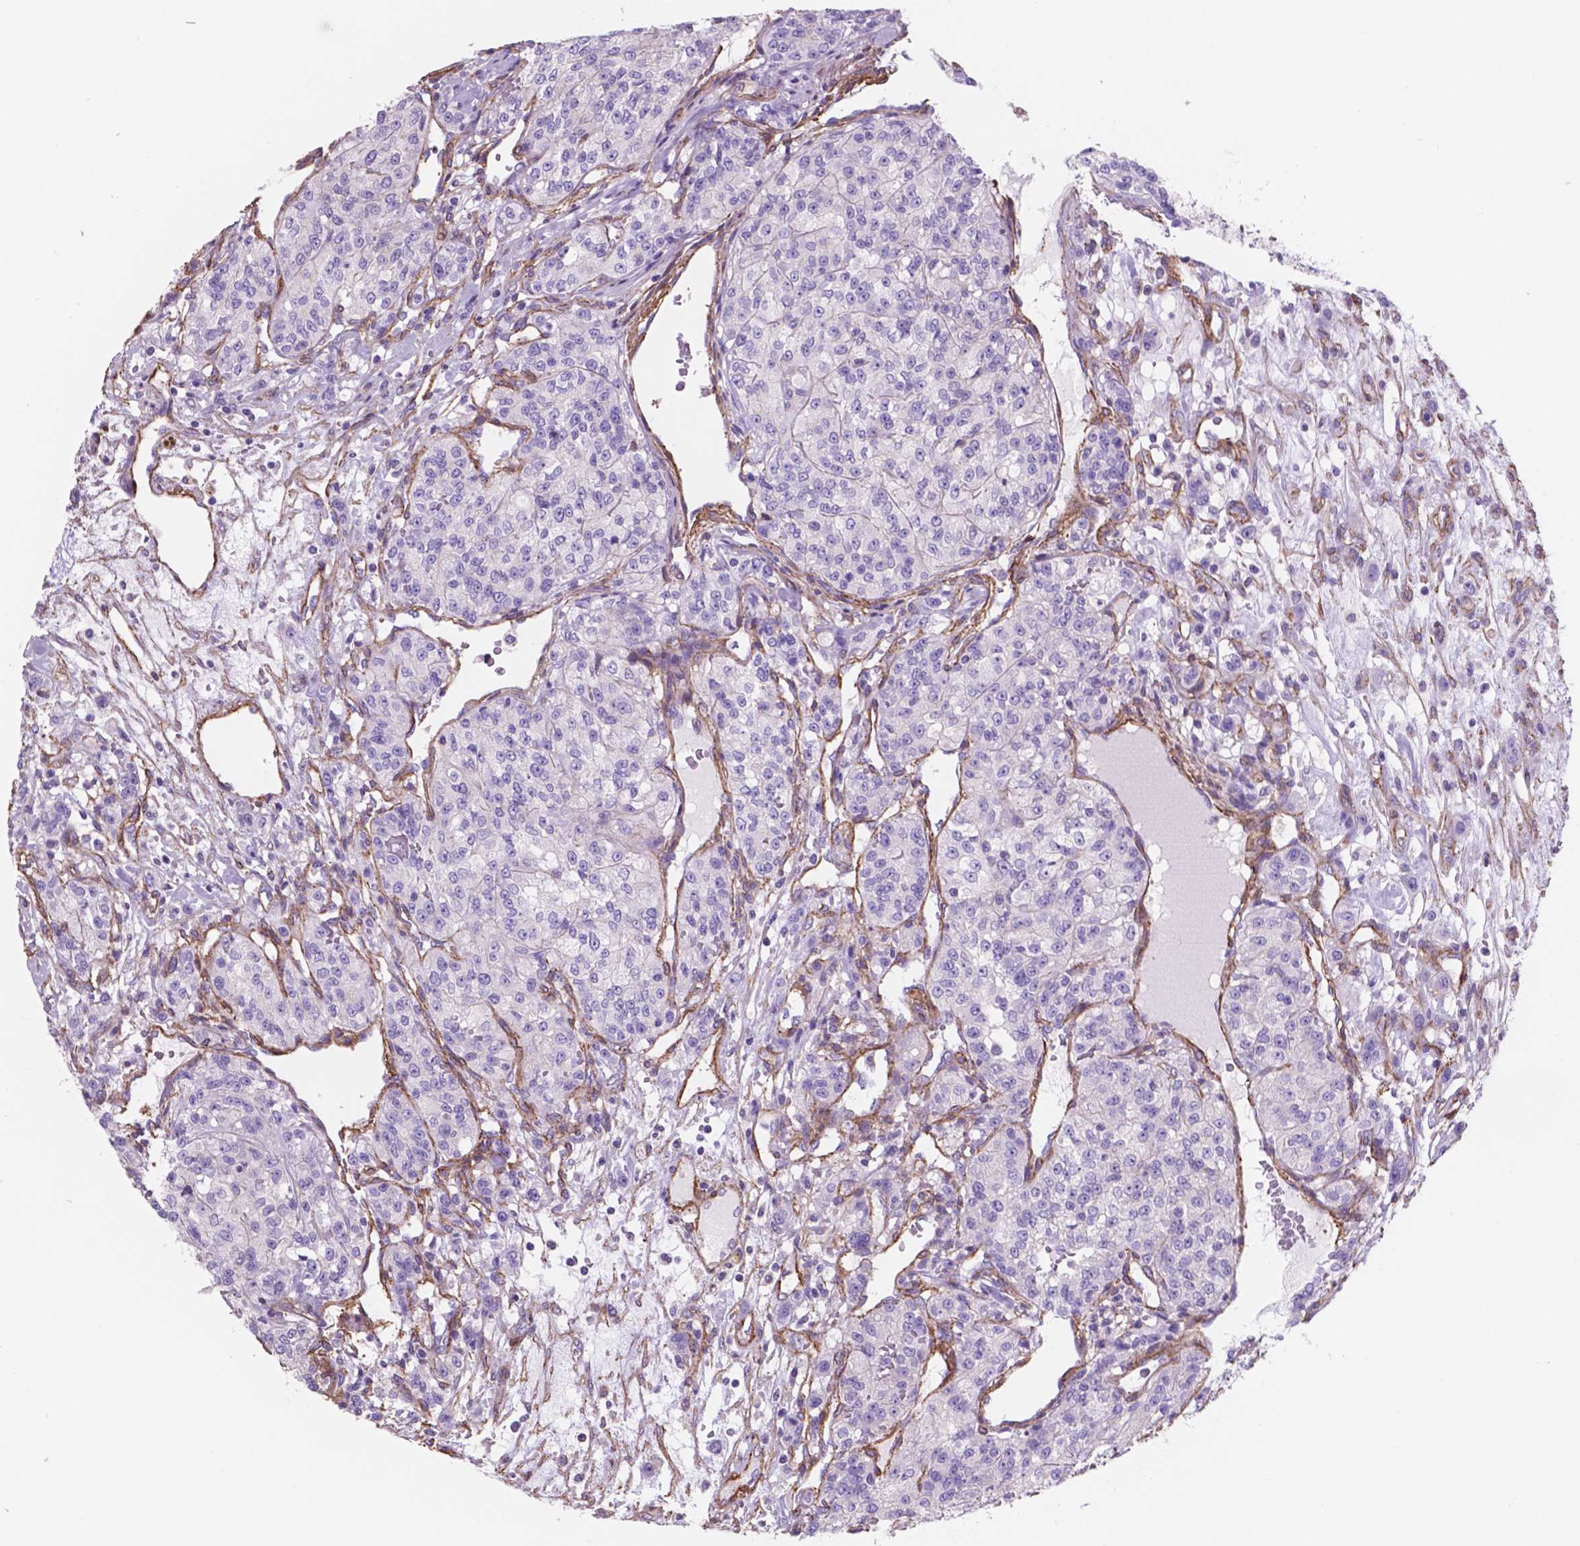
{"staining": {"intensity": "negative", "quantity": "none", "location": "none"}, "tissue": "renal cancer", "cell_type": "Tumor cells", "image_type": "cancer", "snomed": [{"axis": "morphology", "description": "Adenocarcinoma, NOS"}, {"axis": "topography", "description": "Kidney"}], "caption": "Immunohistochemistry (IHC) histopathology image of human adenocarcinoma (renal) stained for a protein (brown), which exhibits no expression in tumor cells.", "gene": "TOR2A", "patient": {"sex": "female", "age": 63}}